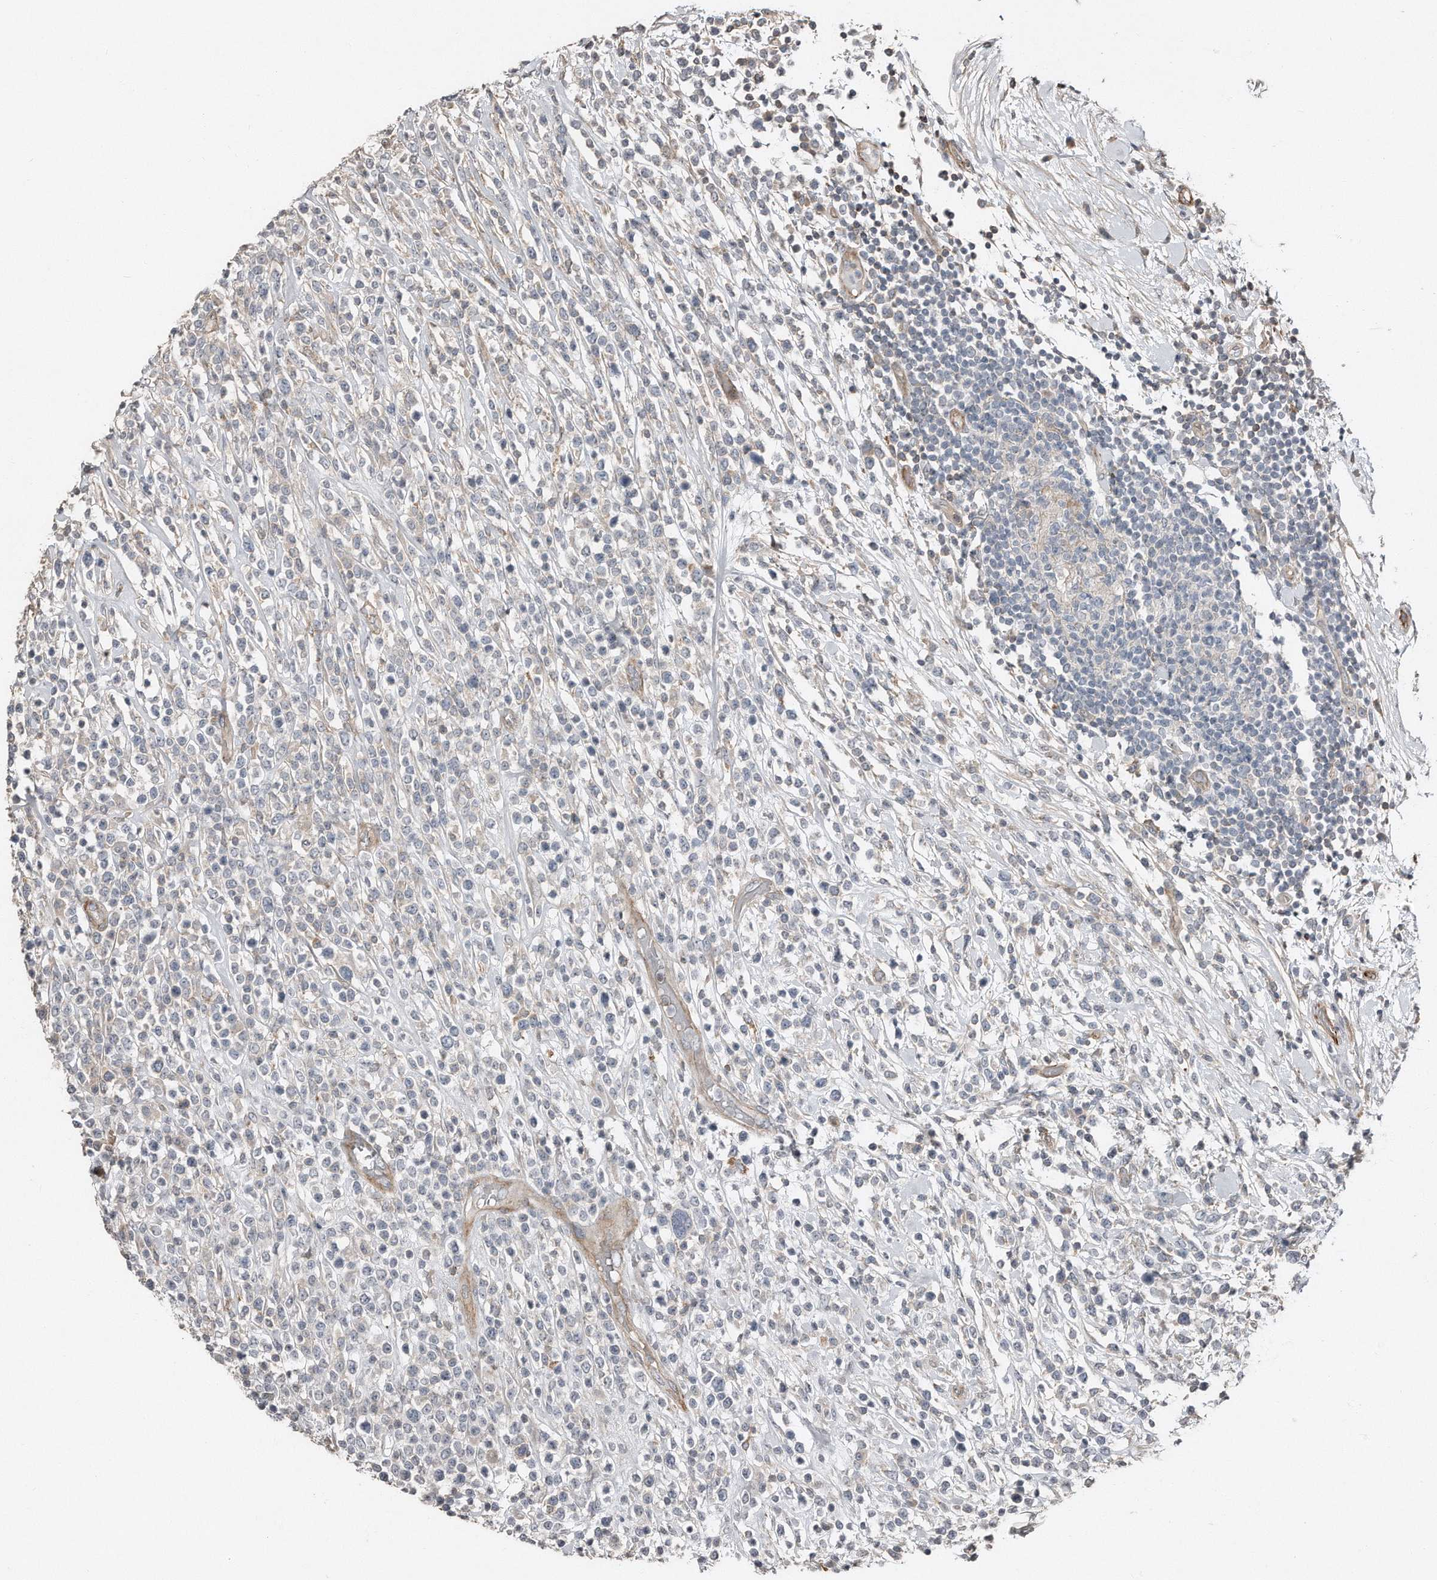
{"staining": {"intensity": "negative", "quantity": "none", "location": "none"}, "tissue": "lymphoma", "cell_type": "Tumor cells", "image_type": "cancer", "snomed": [{"axis": "morphology", "description": "Malignant lymphoma, non-Hodgkin's type, High grade"}, {"axis": "topography", "description": "Colon"}], "caption": "IHC histopathology image of high-grade malignant lymphoma, non-Hodgkin's type stained for a protein (brown), which reveals no staining in tumor cells. (Stains: DAB (3,3'-diaminobenzidine) IHC with hematoxylin counter stain, Microscopy: brightfield microscopy at high magnification).", "gene": "SNAP47", "patient": {"sex": "female", "age": 53}}